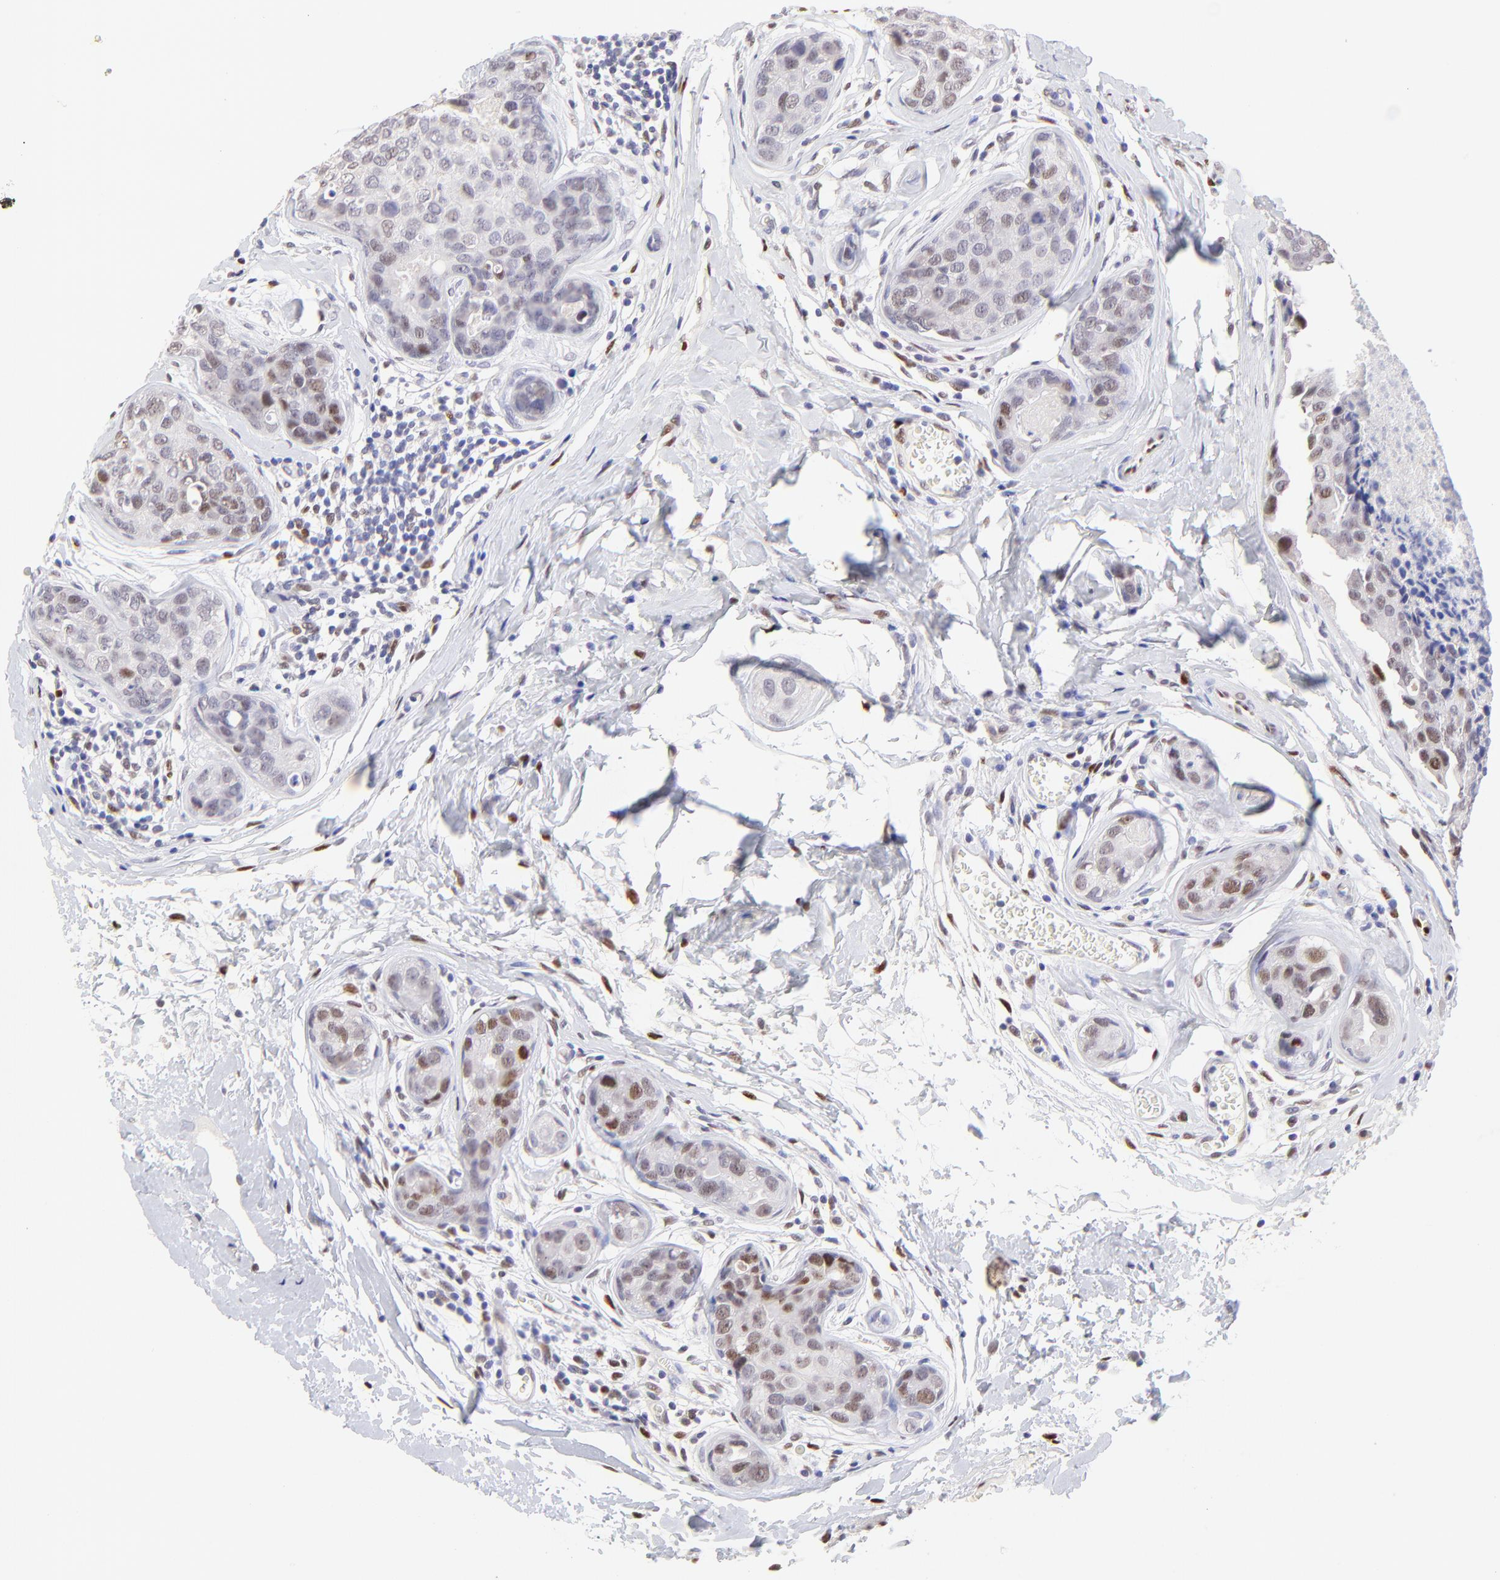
{"staining": {"intensity": "weak", "quantity": "<25%", "location": "nuclear"}, "tissue": "breast cancer", "cell_type": "Tumor cells", "image_type": "cancer", "snomed": [{"axis": "morphology", "description": "Duct carcinoma"}, {"axis": "topography", "description": "Breast"}], "caption": "High magnification brightfield microscopy of breast cancer (intraductal carcinoma) stained with DAB (brown) and counterstained with hematoxylin (blue): tumor cells show no significant staining.", "gene": "KLF4", "patient": {"sex": "female", "age": 24}}